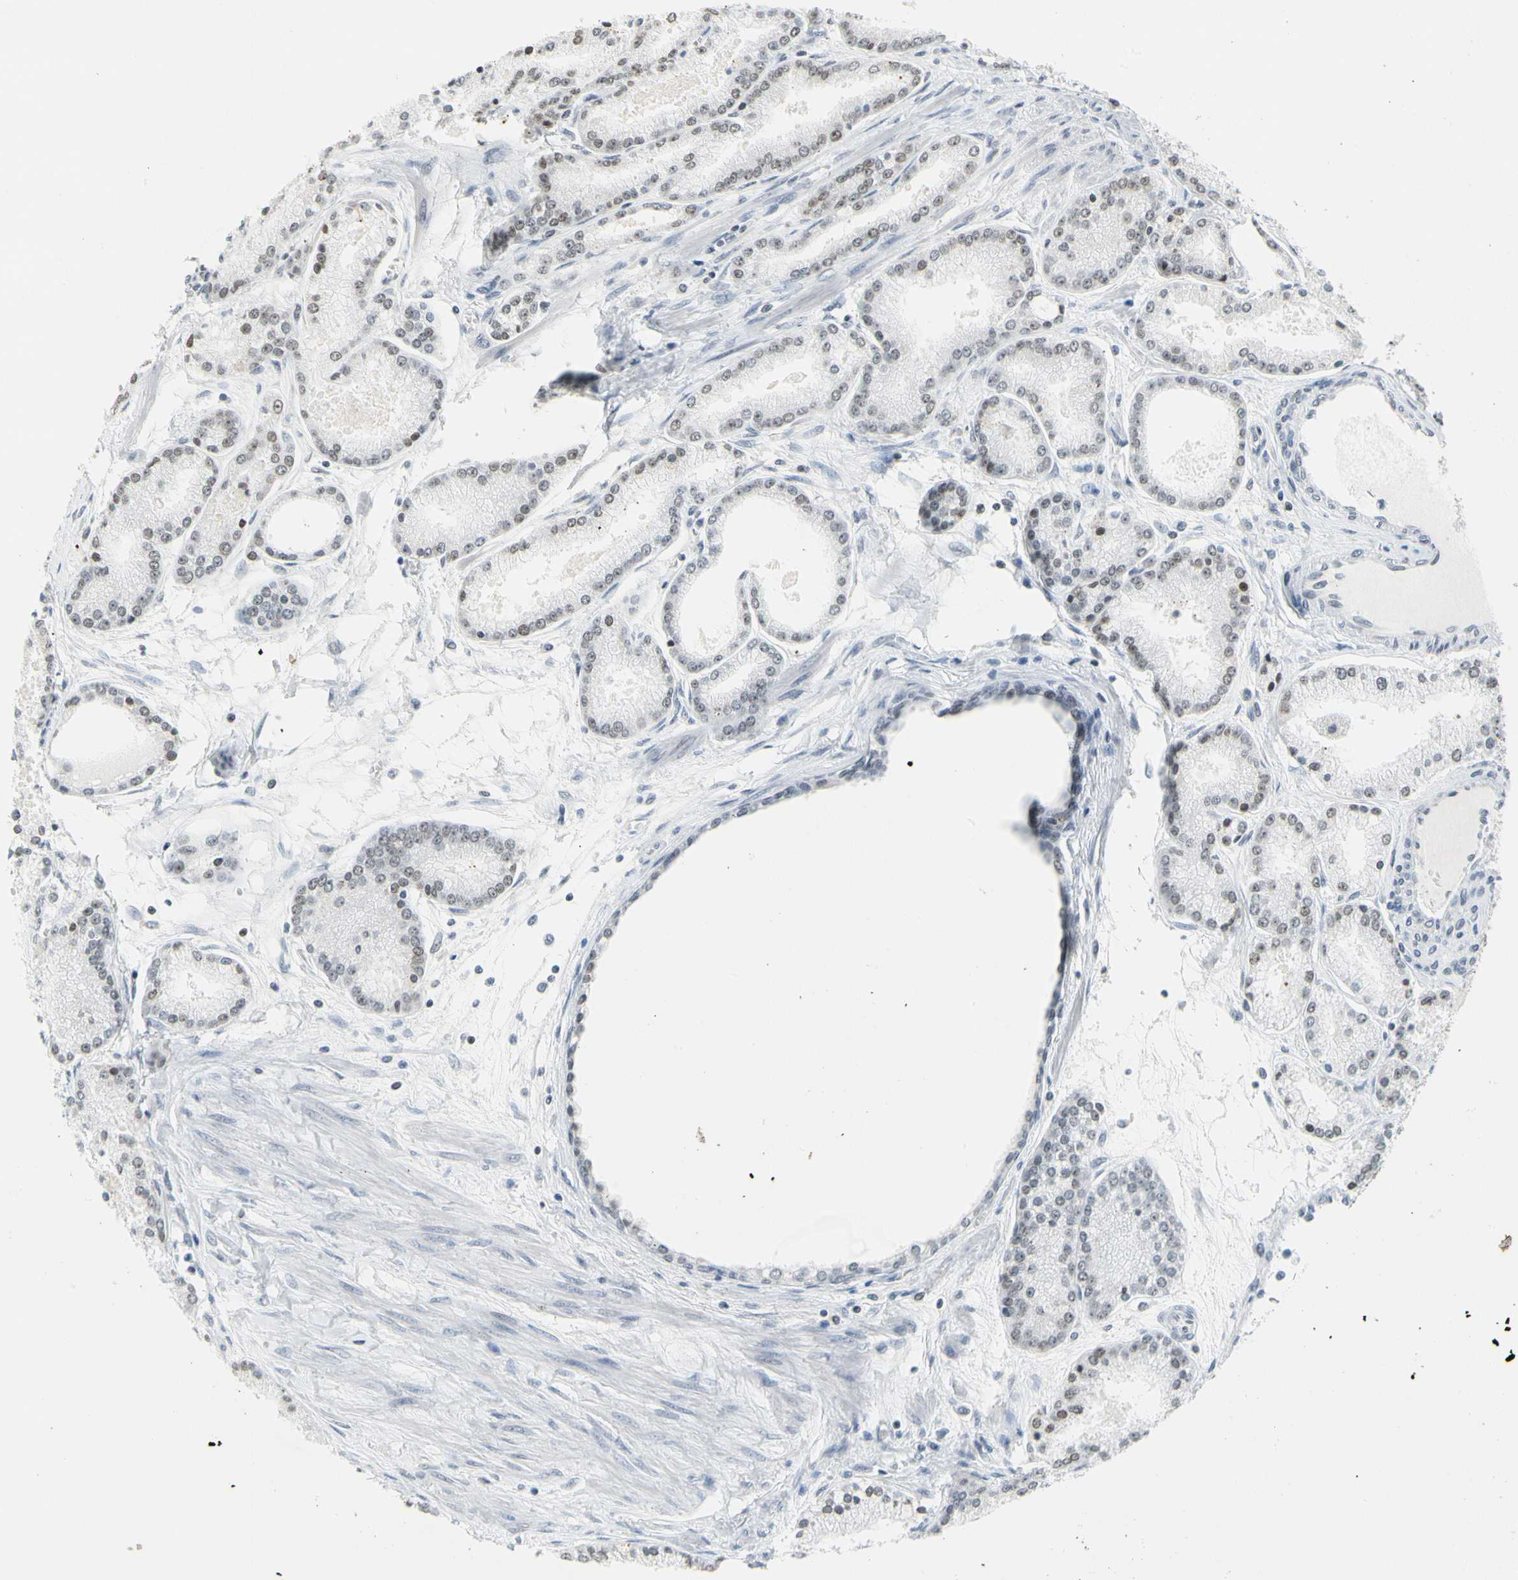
{"staining": {"intensity": "negative", "quantity": "none", "location": "none"}, "tissue": "prostate cancer", "cell_type": "Tumor cells", "image_type": "cancer", "snomed": [{"axis": "morphology", "description": "Adenocarcinoma, High grade"}, {"axis": "topography", "description": "Prostate"}], "caption": "High-grade adenocarcinoma (prostate) stained for a protein using immunohistochemistry (IHC) shows no positivity tumor cells.", "gene": "ZSCAN16", "patient": {"sex": "male", "age": 61}}